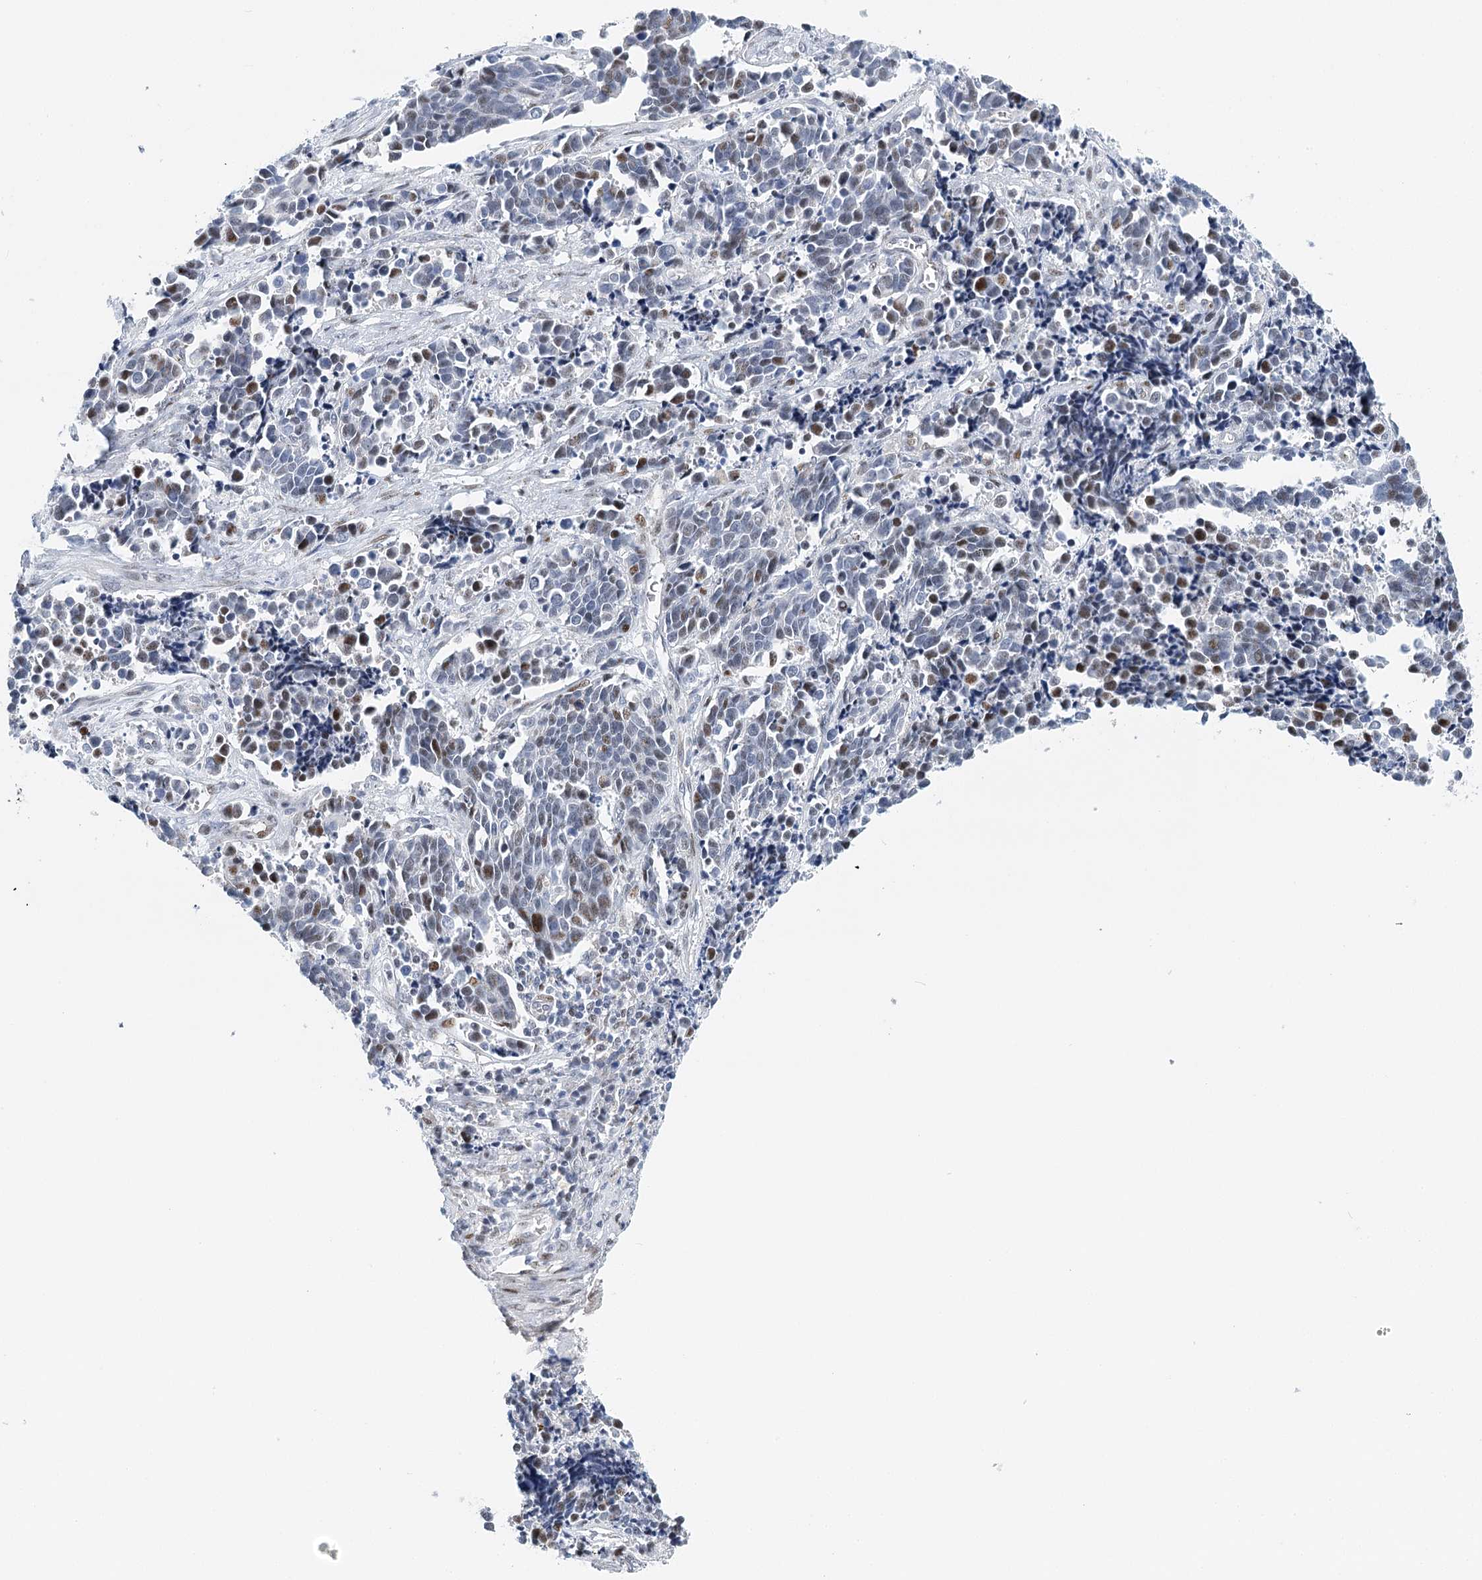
{"staining": {"intensity": "moderate", "quantity": "<25%", "location": "nuclear"}, "tissue": "cervical cancer", "cell_type": "Tumor cells", "image_type": "cancer", "snomed": [{"axis": "morphology", "description": "Normal tissue, NOS"}, {"axis": "morphology", "description": "Squamous cell carcinoma, NOS"}, {"axis": "topography", "description": "Cervix"}], "caption": "Human squamous cell carcinoma (cervical) stained with a brown dye demonstrates moderate nuclear positive expression in about <25% of tumor cells.", "gene": "CAMTA1", "patient": {"sex": "female", "age": 35}}